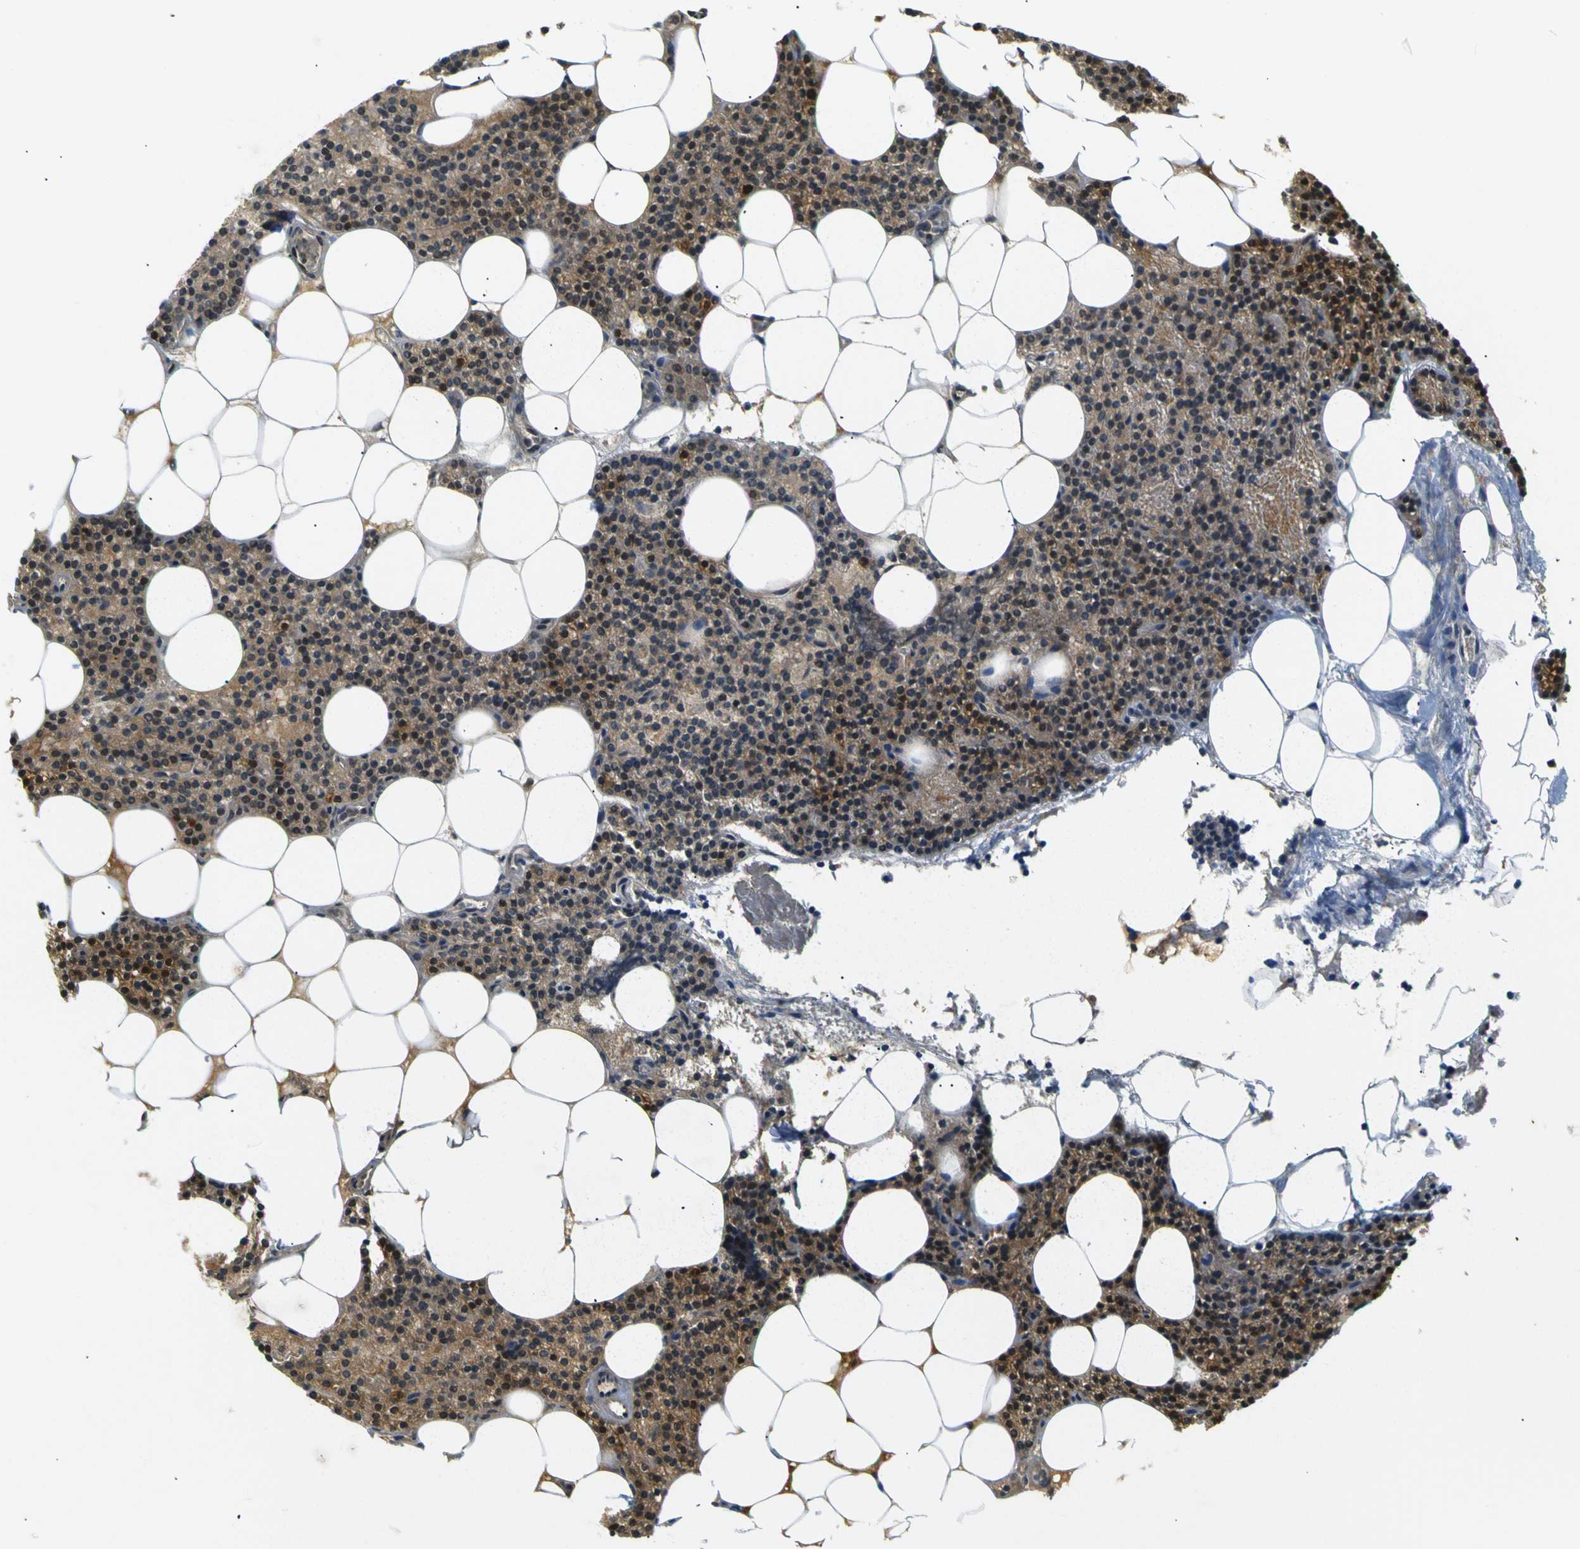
{"staining": {"intensity": "moderate", "quantity": ">75%", "location": "cytoplasmic/membranous,nuclear"}, "tissue": "parathyroid gland", "cell_type": "Glandular cells", "image_type": "normal", "snomed": [{"axis": "morphology", "description": "Normal tissue, NOS"}, {"axis": "morphology", "description": "Adenoma, NOS"}, {"axis": "topography", "description": "Parathyroid gland"}], "caption": "Parathyroid gland stained for a protein displays moderate cytoplasmic/membranous,nuclear positivity in glandular cells. (brown staining indicates protein expression, while blue staining denotes nuclei).", "gene": "SKP1", "patient": {"sex": "female", "age": 51}}